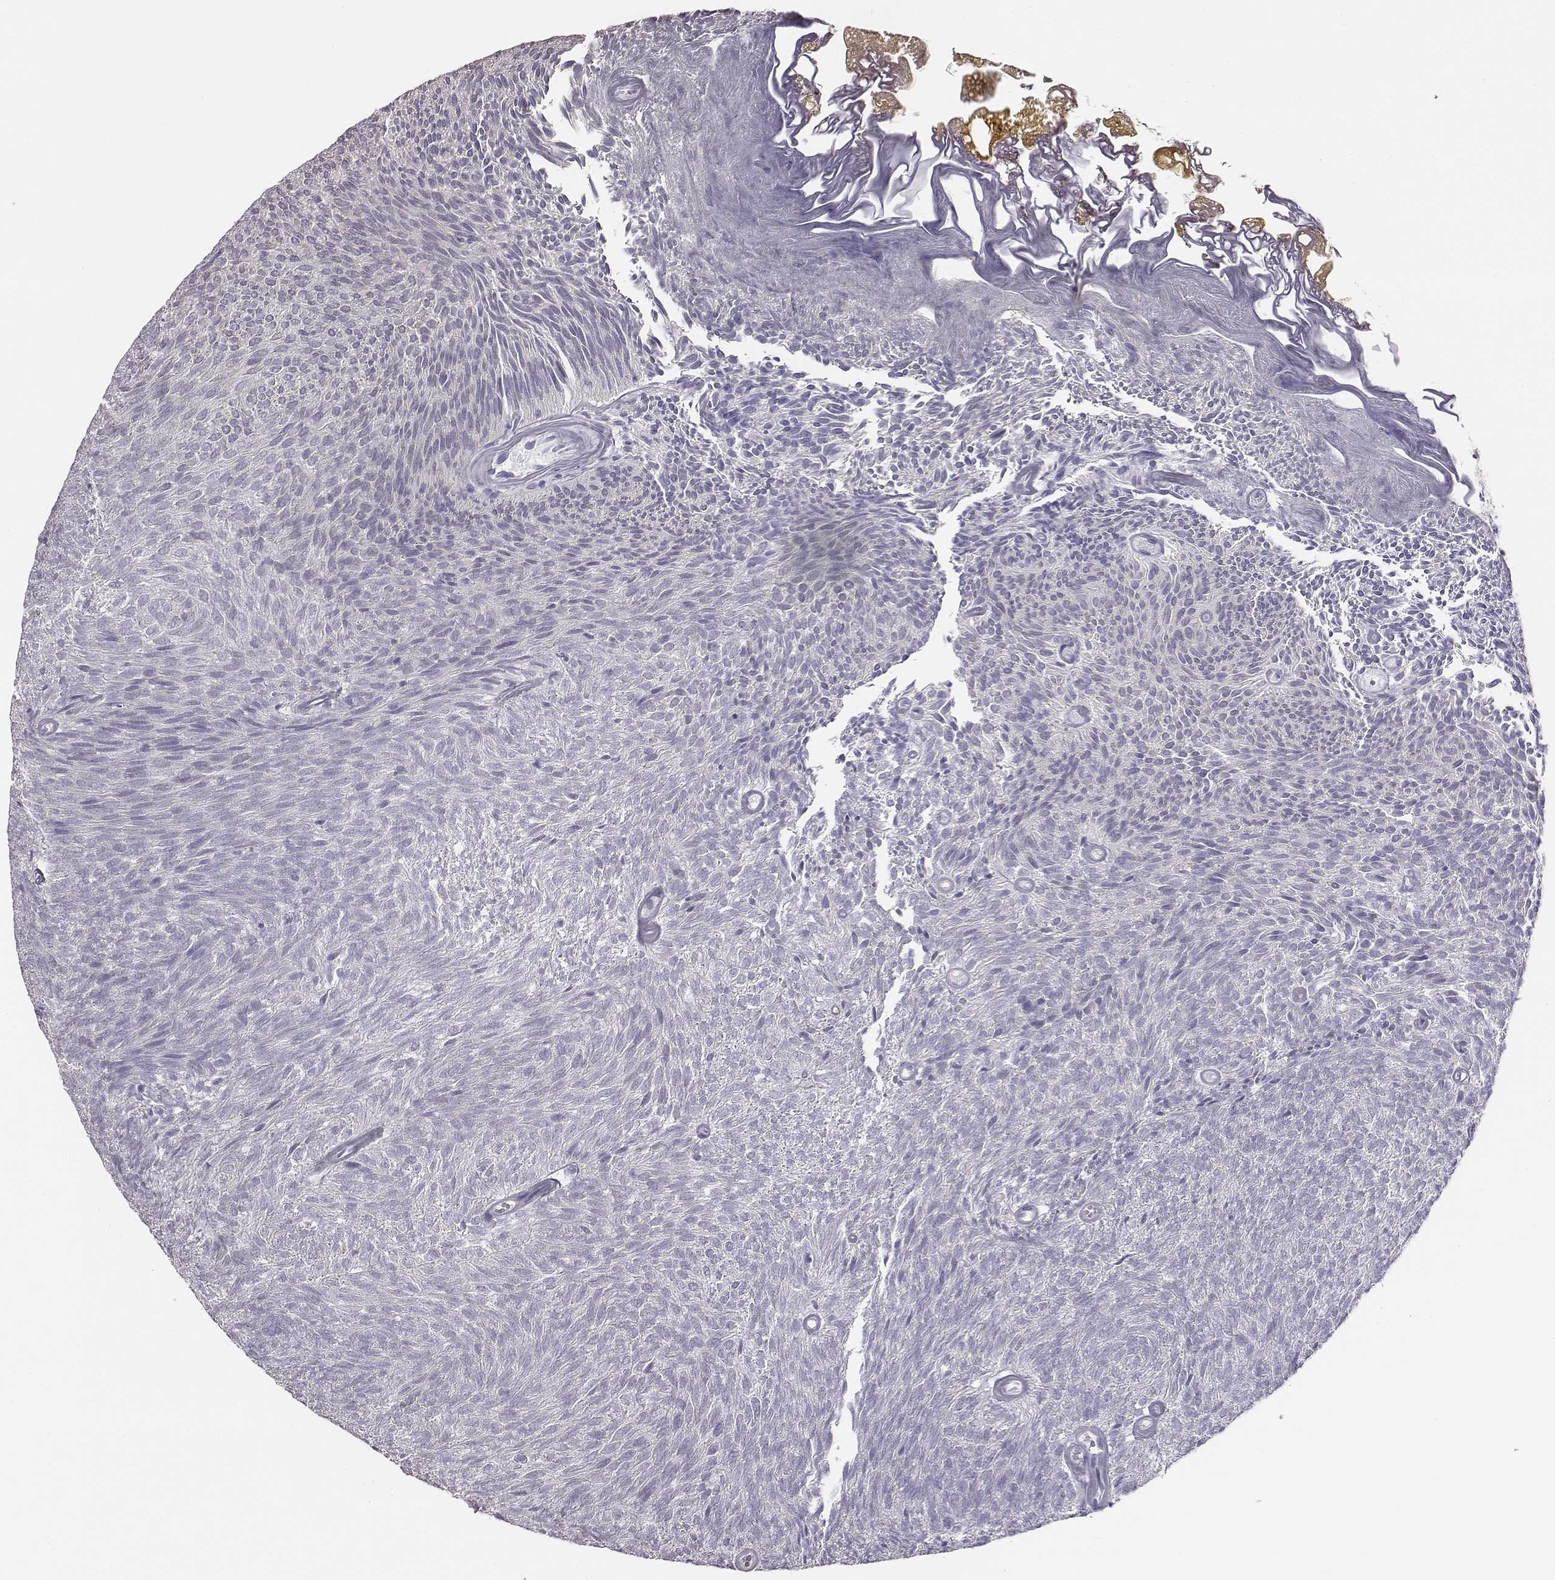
{"staining": {"intensity": "negative", "quantity": "none", "location": "none"}, "tissue": "urothelial cancer", "cell_type": "Tumor cells", "image_type": "cancer", "snomed": [{"axis": "morphology", "description": "Urothelial carcinoma, Low grade"}, {"axis": "topography", "description": "Urinary bladder"}], "caption": "Tumor cells are negative for brown protein staining in low-grade urothelial carcinoma. Brightfield microscopy of immunohistochemistry stained with DAB (brown) and hematoxylin (blue), captured at high magnification.", "gene": "GUCA1A", "patient": {"sex": "male", "age": 77}}